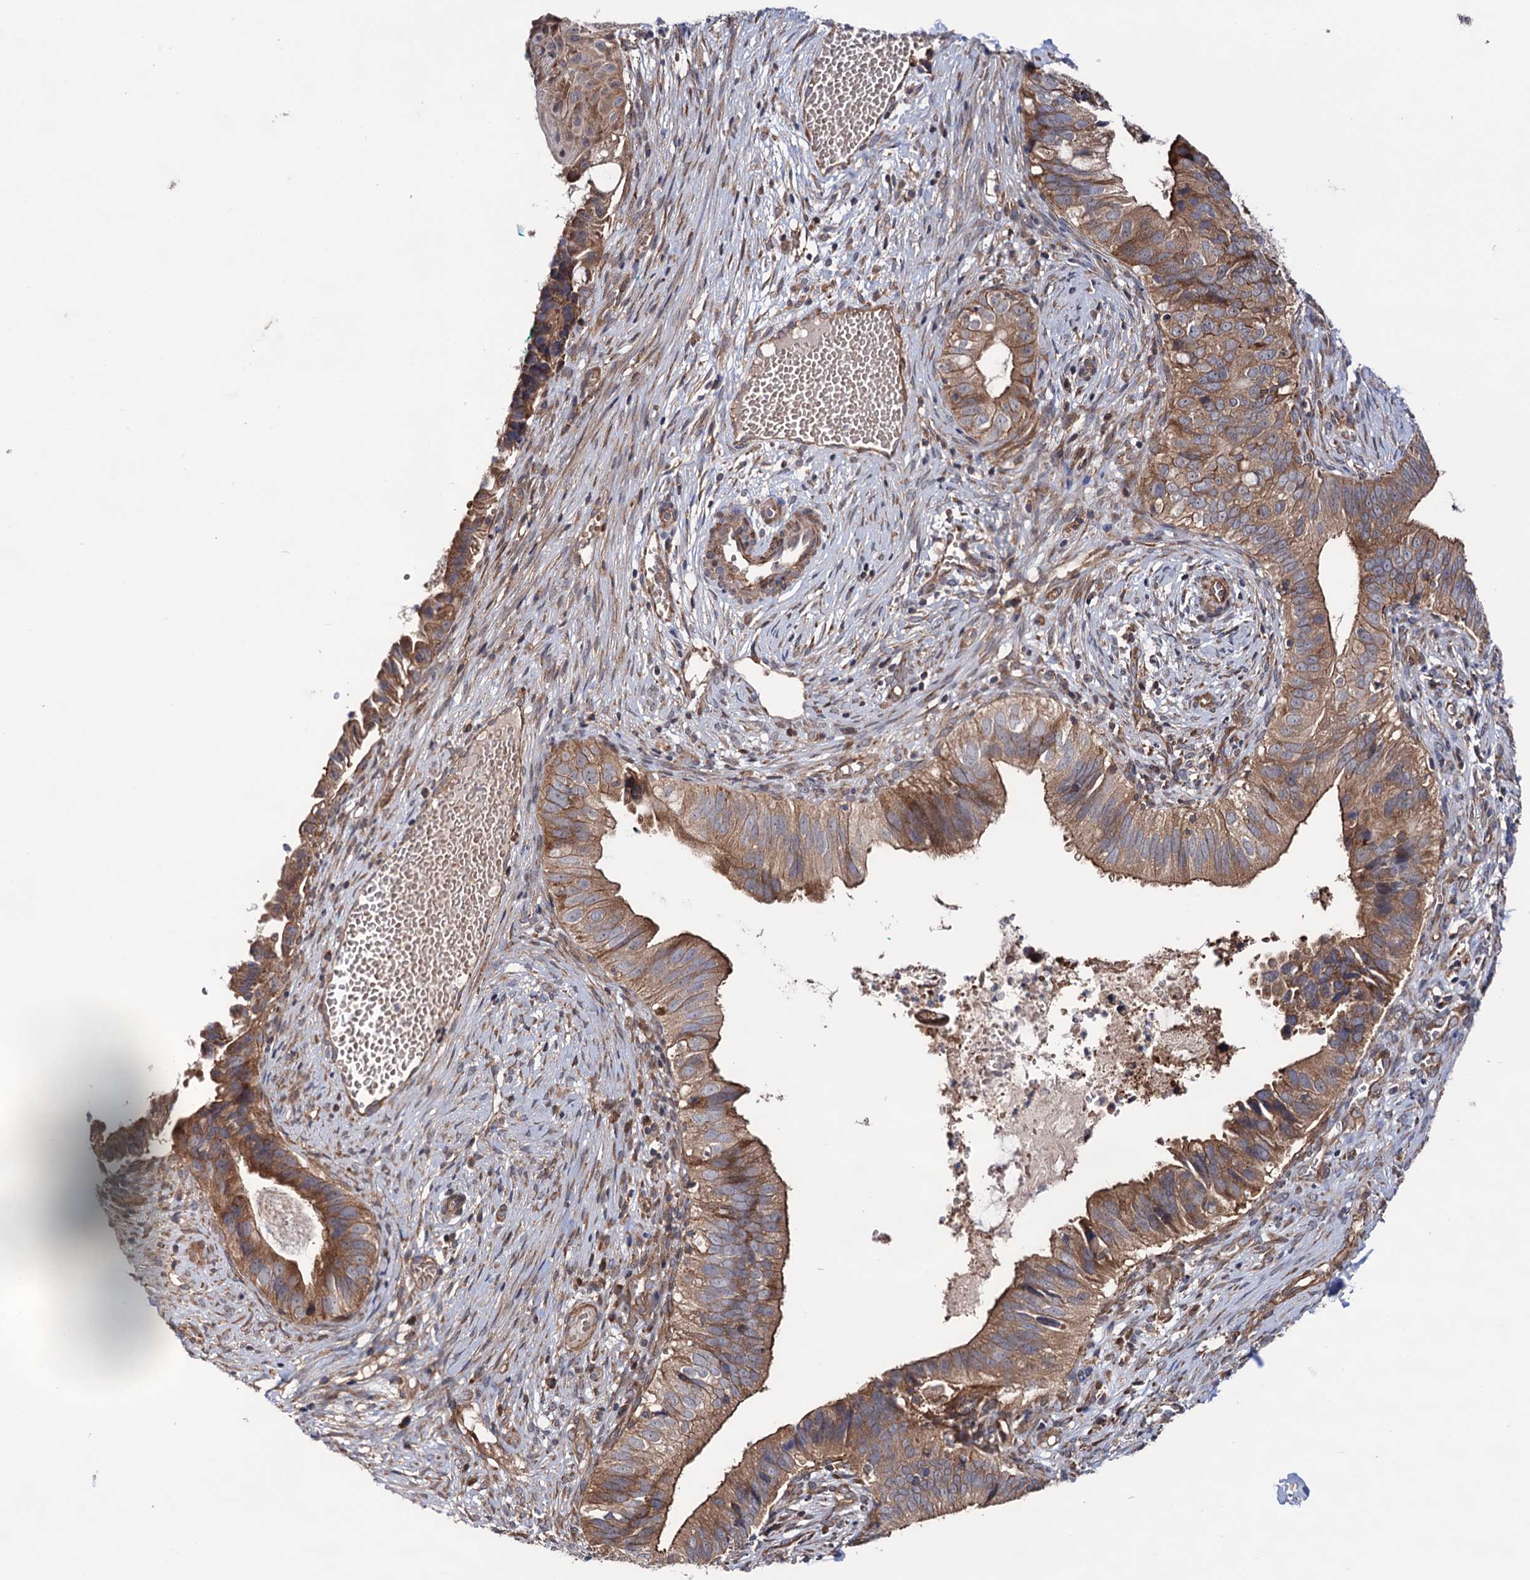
{"staining": {"intensity": "moderate", "quantity": ">75%", "location": "cytoplasmic/membranous"}, "tissue": "cervical cancer", "cell_type": "Tumor cells", "image_type": "cancer", "snomed": [{"axis": "morphology", "description": "Adenocarcinoma, NOS"}, {"axis": "topography", "description": "Cervix"}], "caption": "IHC staining of cervical adenocarcinoma, which demonstrates medium levels of moderate cytoplasmic/membranous positivity in about >75% of tumor cells indicating moderate cytoplasmic/membranous protein expression. The staining was performed using DAB (brown) for protein detection and nuclei were counterstained in hematoxylin (blue).", "gene": "FERMT2", "patient": {"sex": "female", "age": 42}}